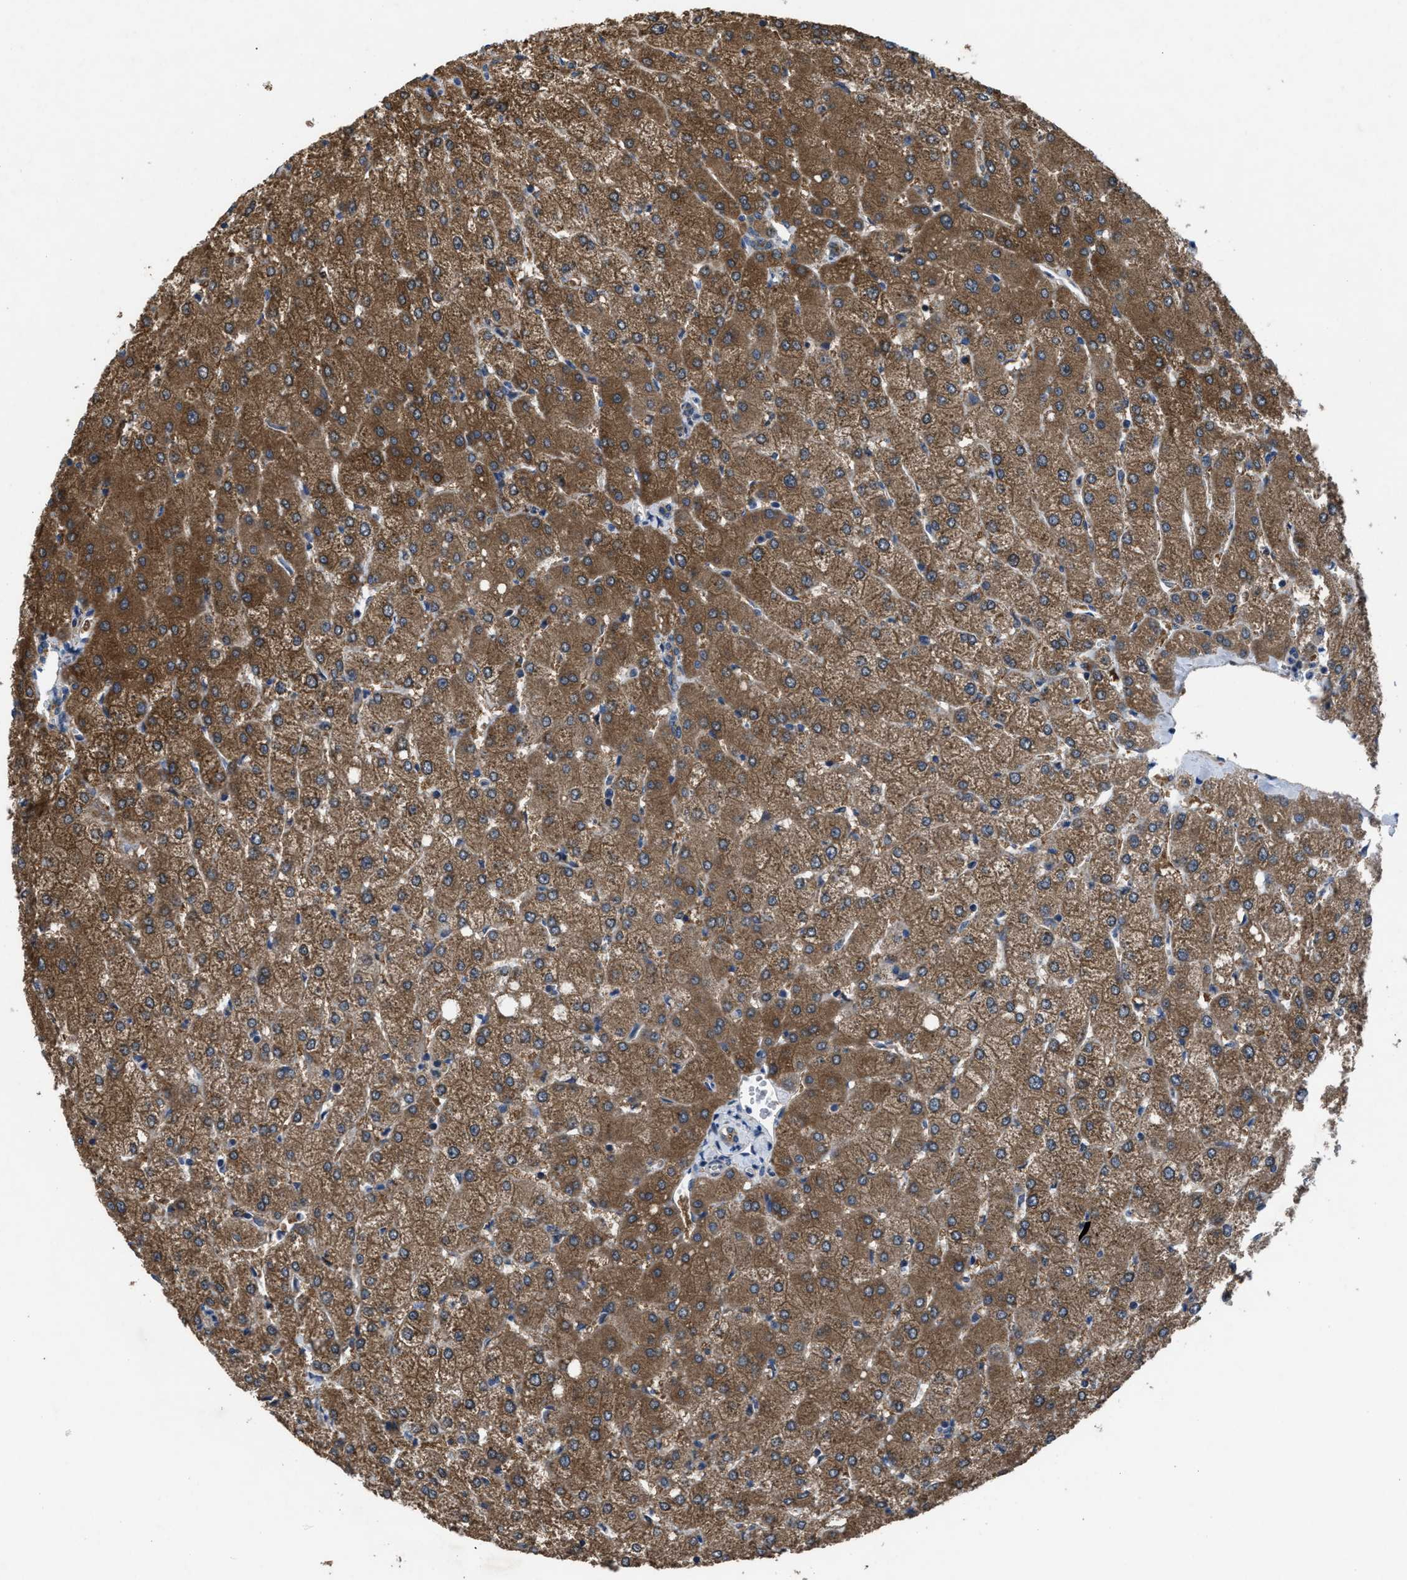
{"staining": {"intensity": "weak", "quantity": ">75%", "location": "cytoplasmic/membranous"}, "tissue": "liver", "cell_type": "Cholangiocytes", "image_type": "normal", "snomed": [{"axis": "morphology", "description": "Normal tissue, NOS"}, {"axis": "topography", "description": "Liver"}], "caption": "Liver was stained to show a protein in brown. There is low levels of weak cytoplasmic/membranous staining in about >75% of cholangiocytes. (brown staining indicates protein expression, while blue staining denotes nuclei).", "gene": "PDP1", "patient": {"sex": "female", "age": 54}}